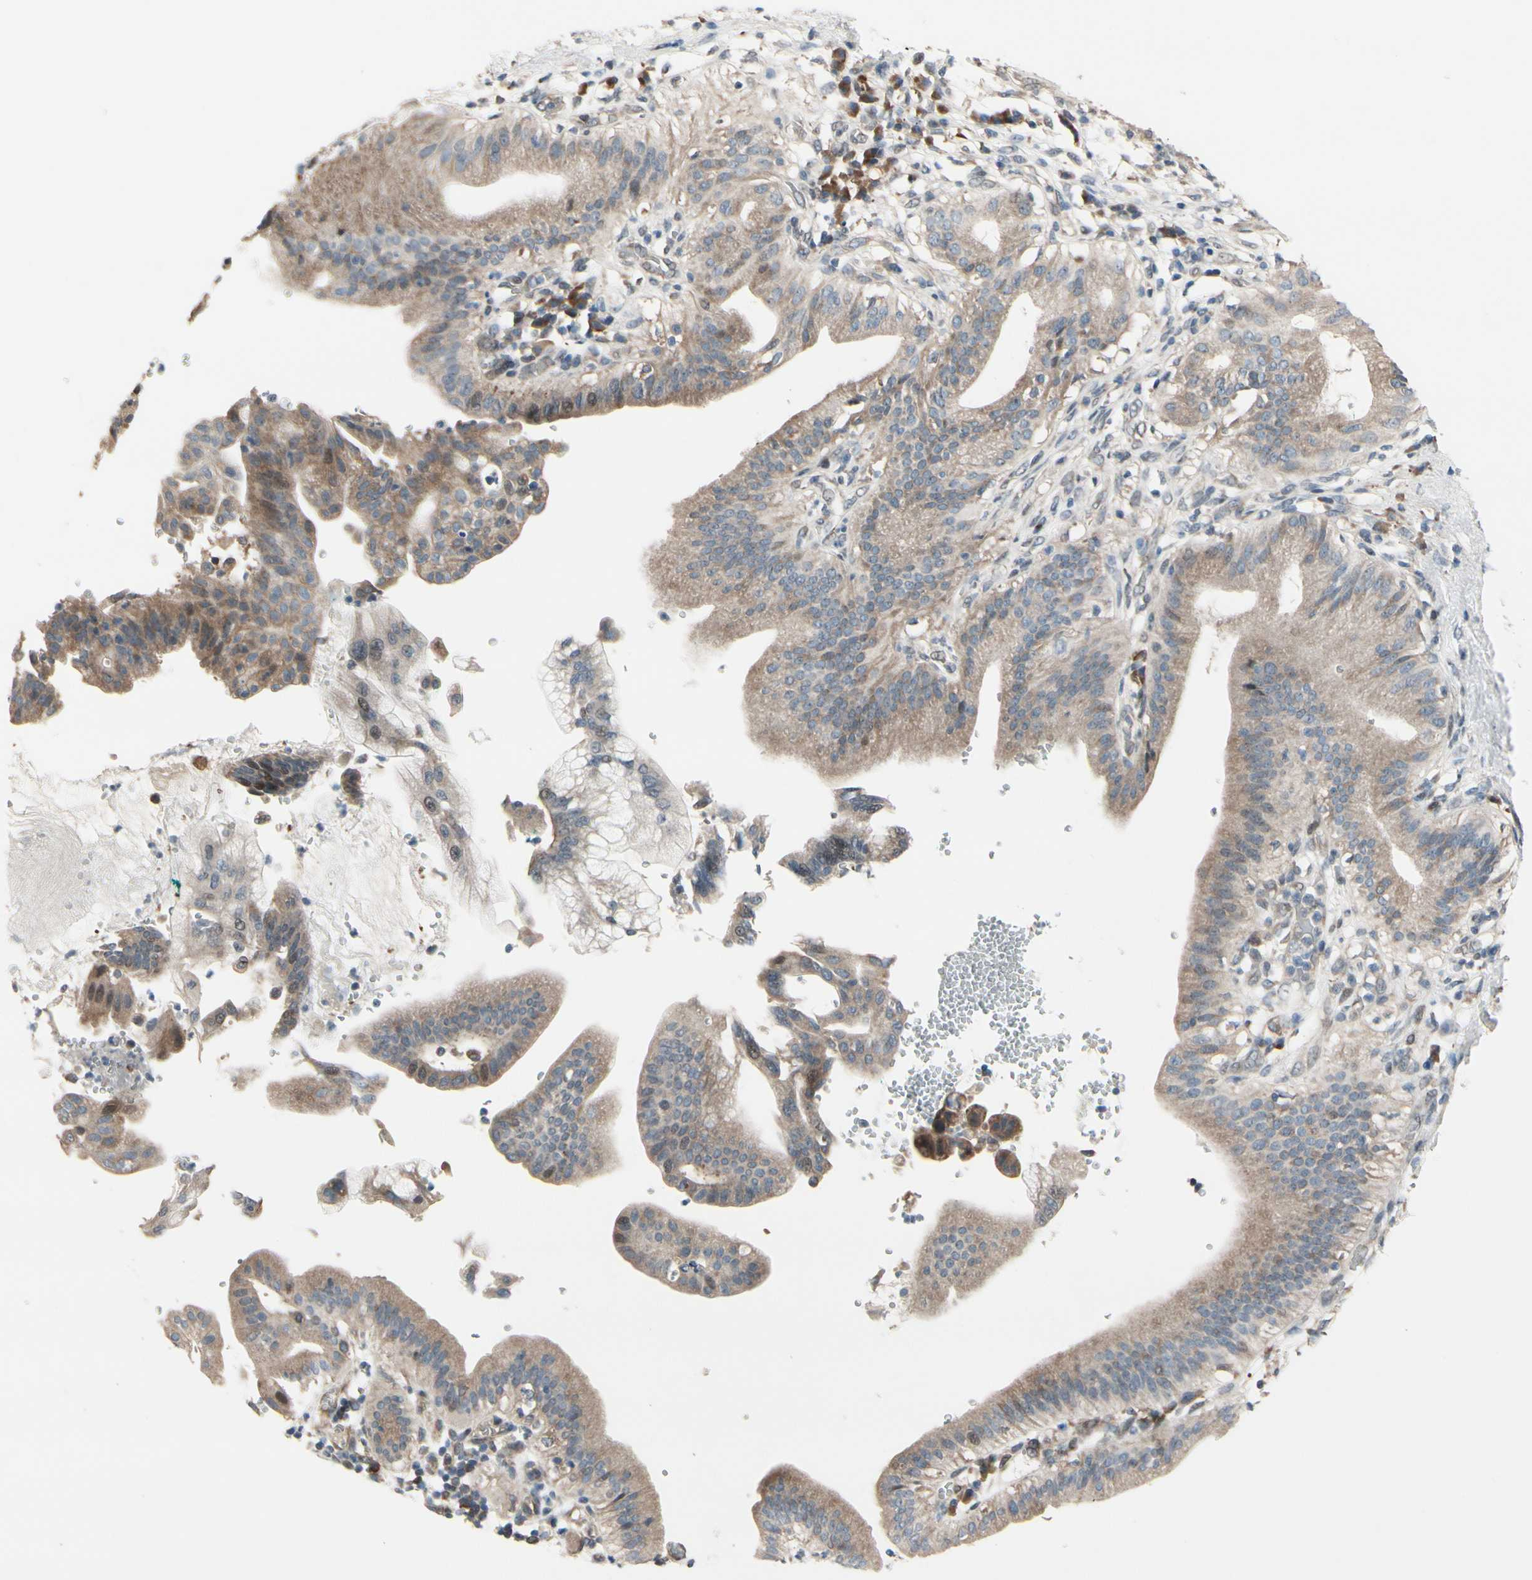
{"staining": {"intensity": "weak", "quantity": ">75%", "location": "cytoplasmic/membranous"}, "tissue": "pancreatic cancer", "cell_type": "Tumor cells", "image_type": "cancer", "snomed": [{"axis": "morphology", "description": "Adenocarcinoma, NOS"}, {"axis": "morphology", "description": "Adenocarcinoma, metastatic, NOS"}, {"axis": "topography", "description": "Lymph node"}, {"axis": "topography", "description": "Pancreas"}, {"axis": "topography", "description": "Duodenum"}], "caption": "Immunohistochemical staining of pancreatic cancer reveals weak cytoplasmic/membranous protein expression in about >75% of tumor cells.", "gene": "SNX29", "patient": {"sex": "female", "age": 64}}